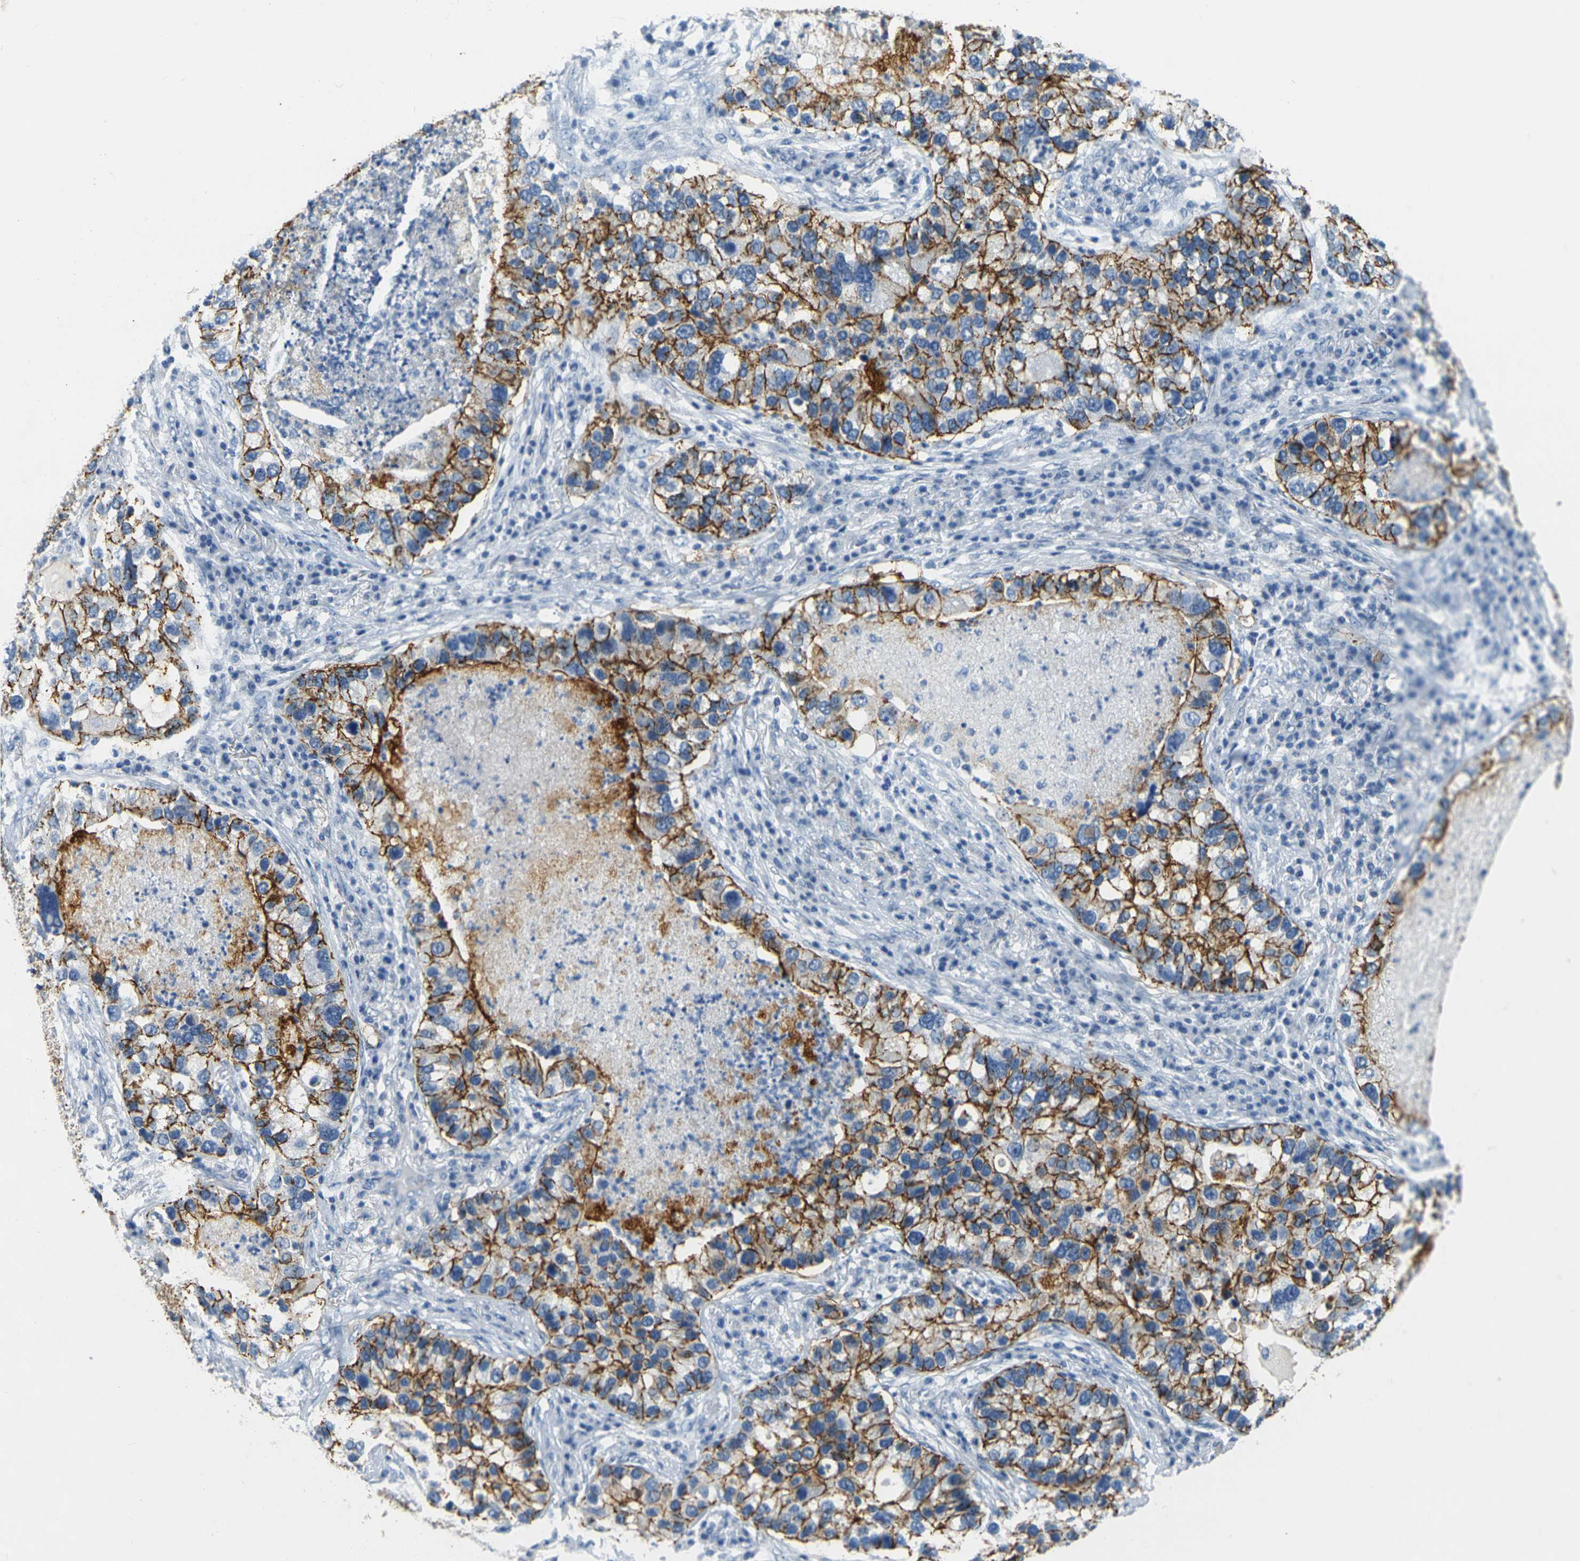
{"staining": {"intensity": "strong", "quantity": ">75%", "location": "cytoplasmic/membranous"}, "tissue": "lung cancer", "cell_type": "Tumor cells", "image_type": "cancer", "snomed": [{"axis": "morphology", "description": "Normal tissue, NOS"}, {"axis": "morphology", "description": "Adenocarcinoma, NOS"}, {"axis": "topography", "description": "Bronchus"}, {"axis": "topography", "description": "Lung"}], "caption": "Tumor cells display strong cytoplasmic/membranous staining in approximately >75% of cells in adenocarcinoma (lung). Nuclei are stained in blue.", "gene": "CLDN7", "patient": {"sex": "male", "age": 54}}